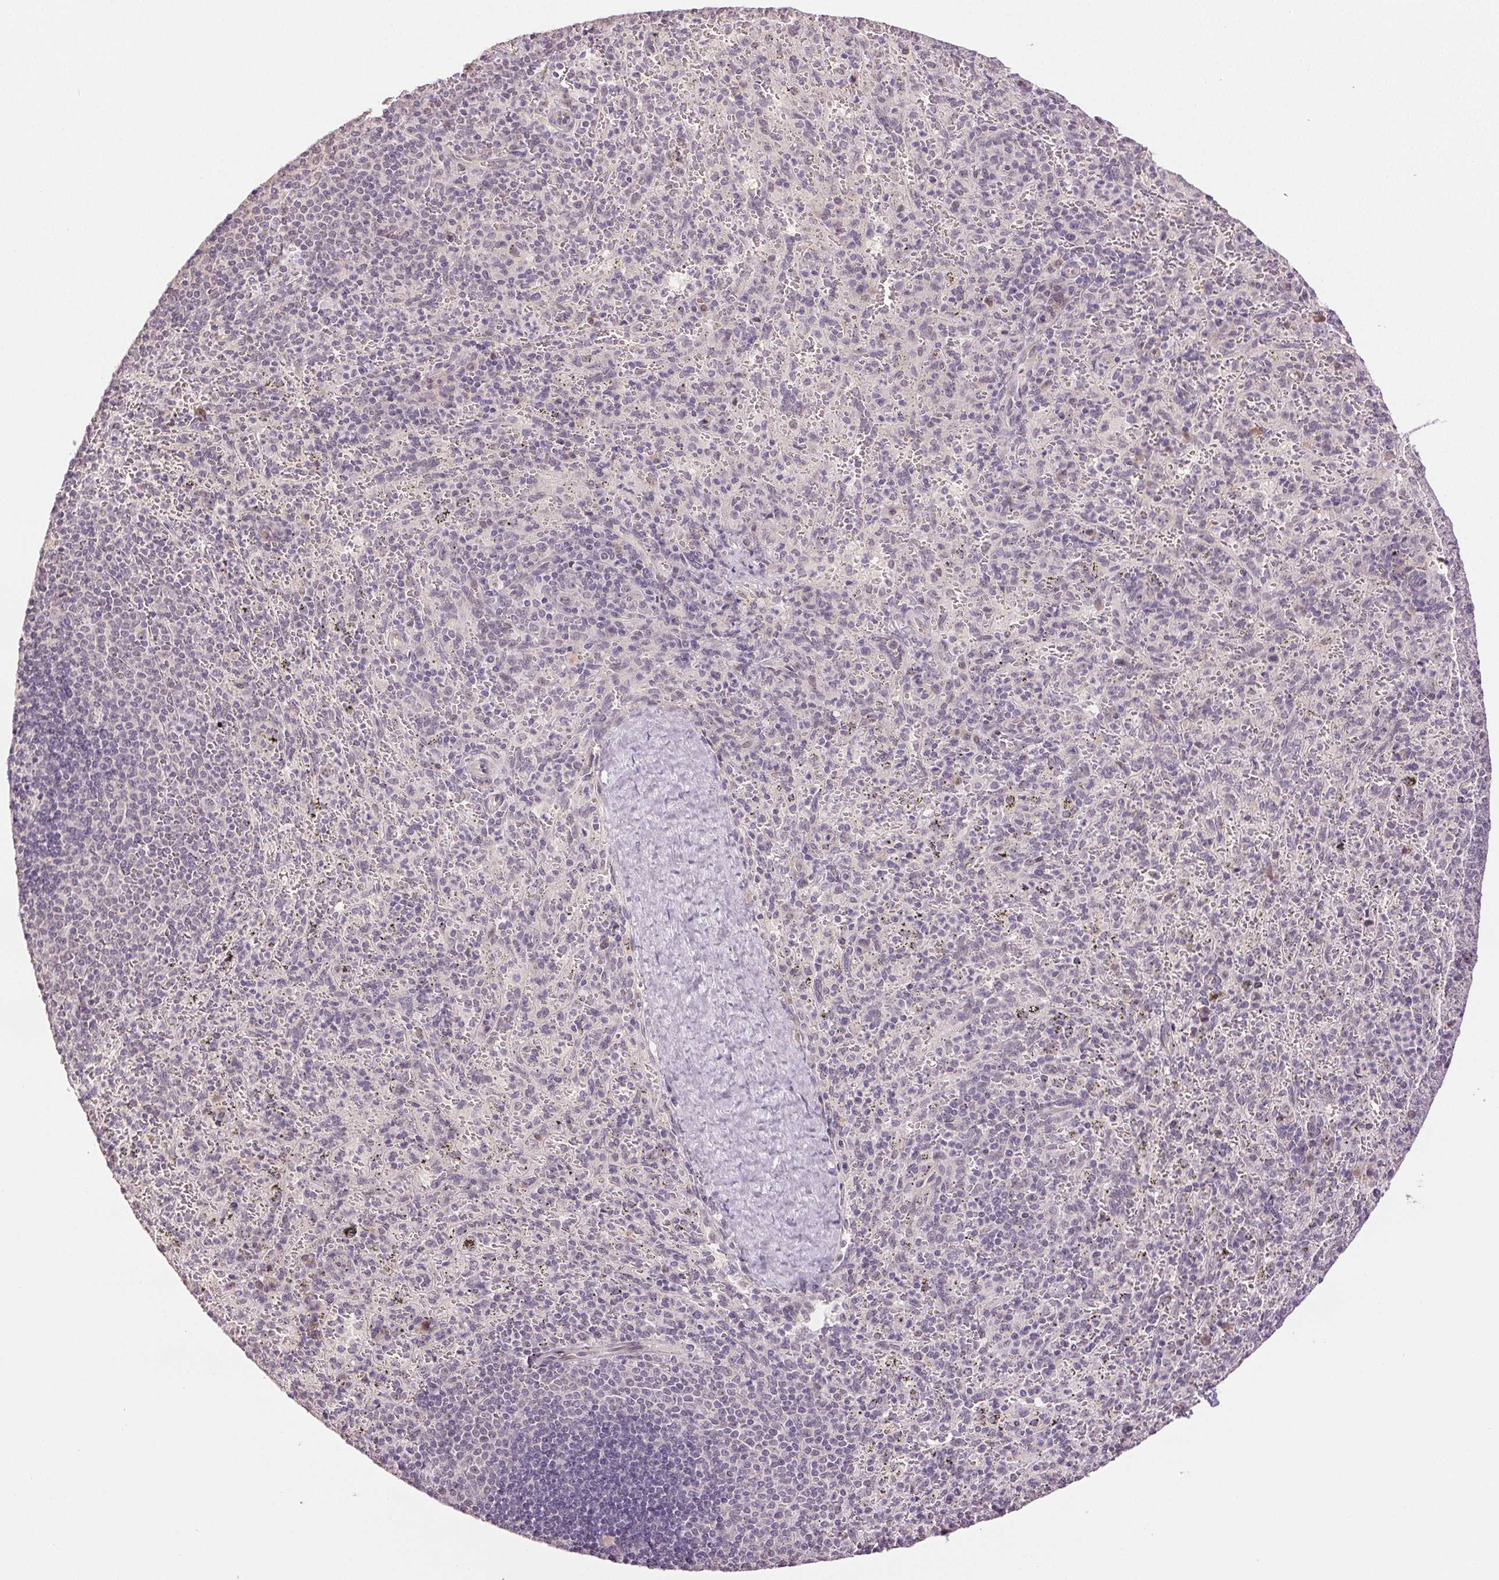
{"staining": {"intensity": "negative", "quantity": "none", "location": "none"}, "tissue": "spleen", "cell_type": "Cells in red pulp", "image_type": "normal", "snomed": [{"axis": "morphology", "description": "Normal tissue, NOS"}, {"axis": "topography", "description": "Spleen"}], "caption": "DAB immunohistochemical staining of normal human spleen reveals no significant staining in cells in red pulp.", "gene": "PLCB1", "patient": {"sex": "male", "age": 57}}